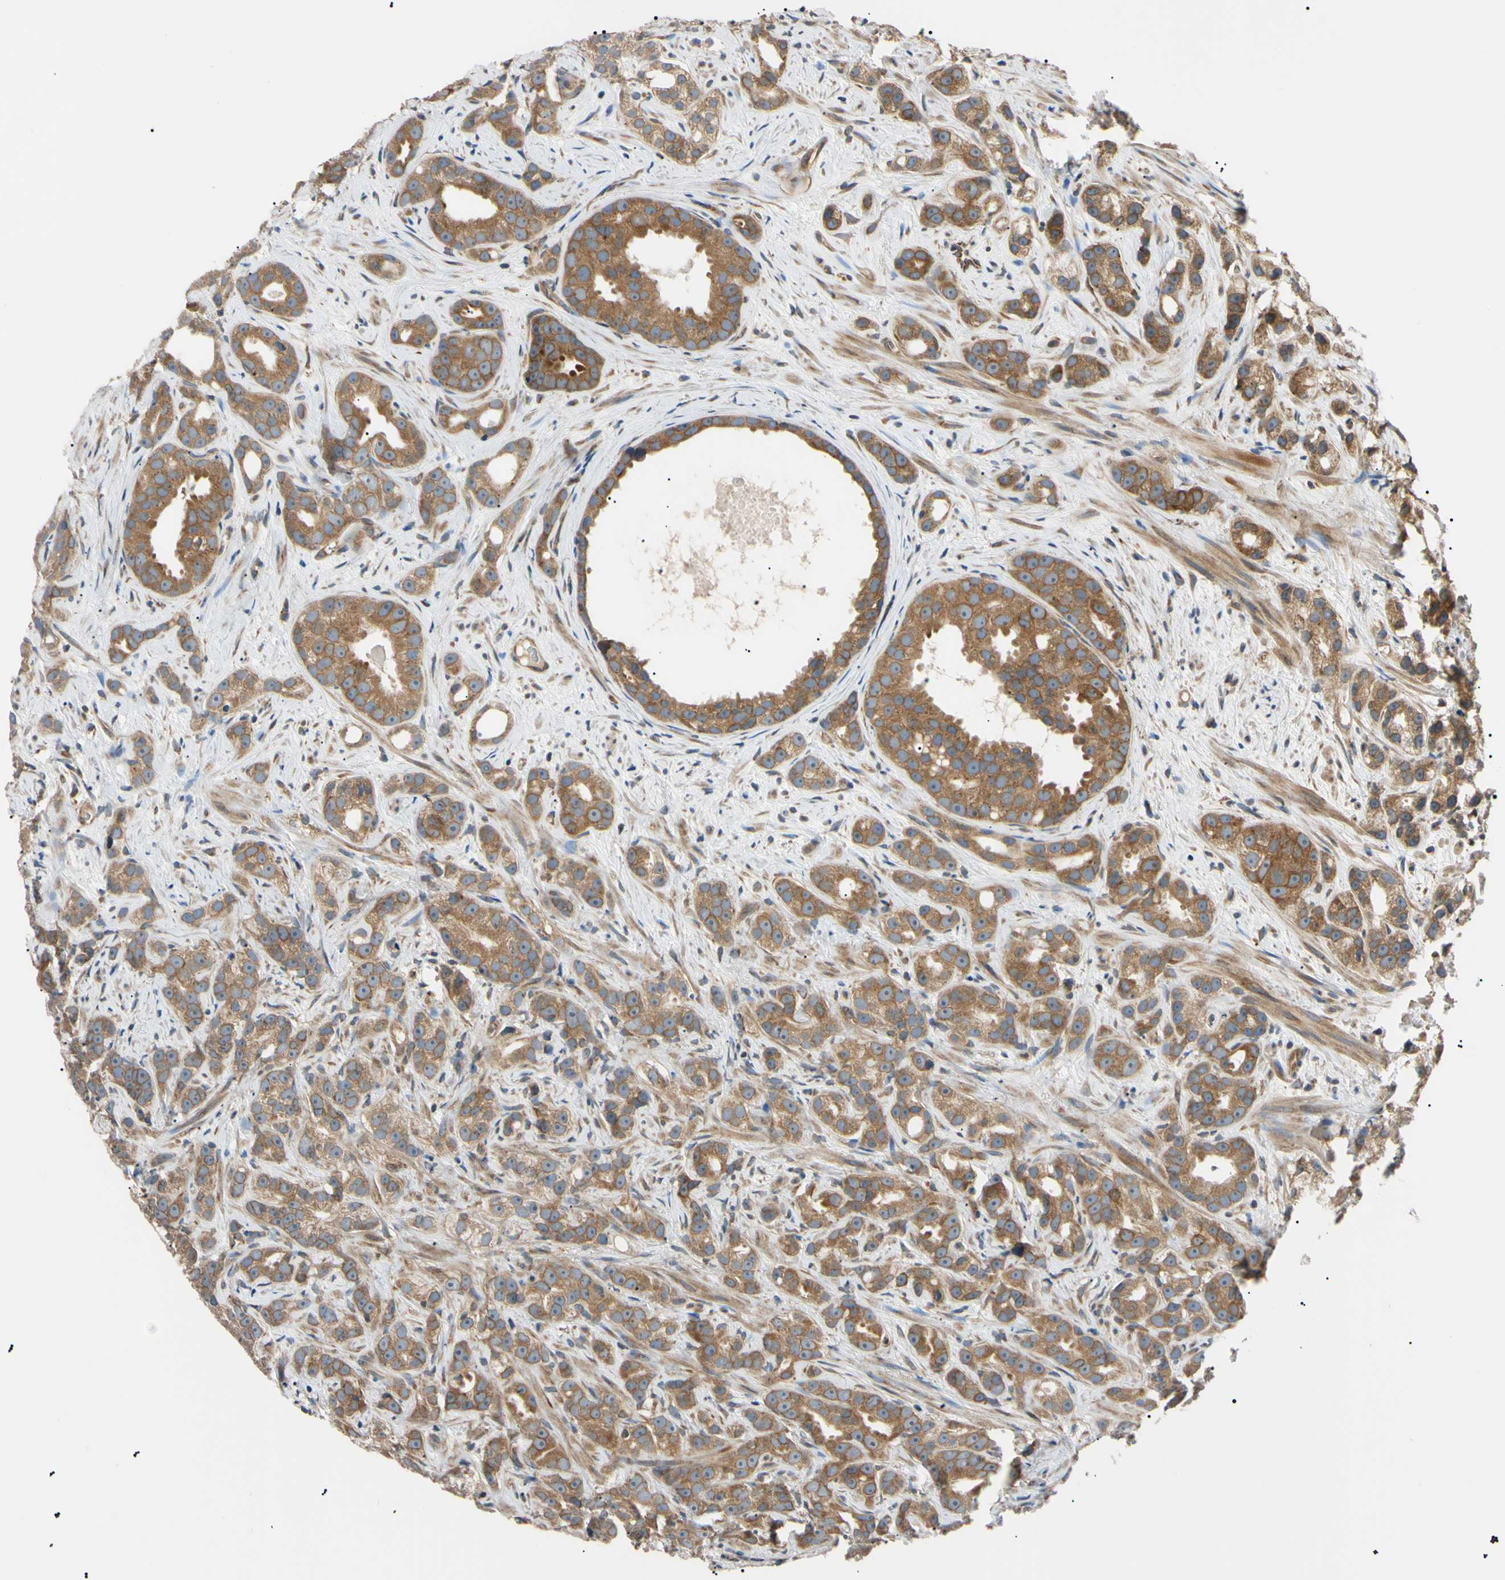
{"staining": {"intensity": "moderate", "quantity": ">75%", "location": "cytoplasmic/membranous"}, "tissue": "prostate cancer", "cell_type": "Tumor cells", "image_type": "cancer", "snomed": [{"axis": "morphology", "description": "Adenocarcinoma, Low grade"}, {"axis": "topography", "description": "Prostate"}], "caption": "Immunohistochemistry (DAB (3,3'-diaminobenzidine)) staining of prostate low-grade adenocarcinoma reveals moderate cytoplasmic/membranous protein expression in approximately >75% of tumor cells. (Brightfield microscopy of DAB IHC at high magnification).", "gene": "VAPA", "patient": {"sex": "male", "age": 89}}